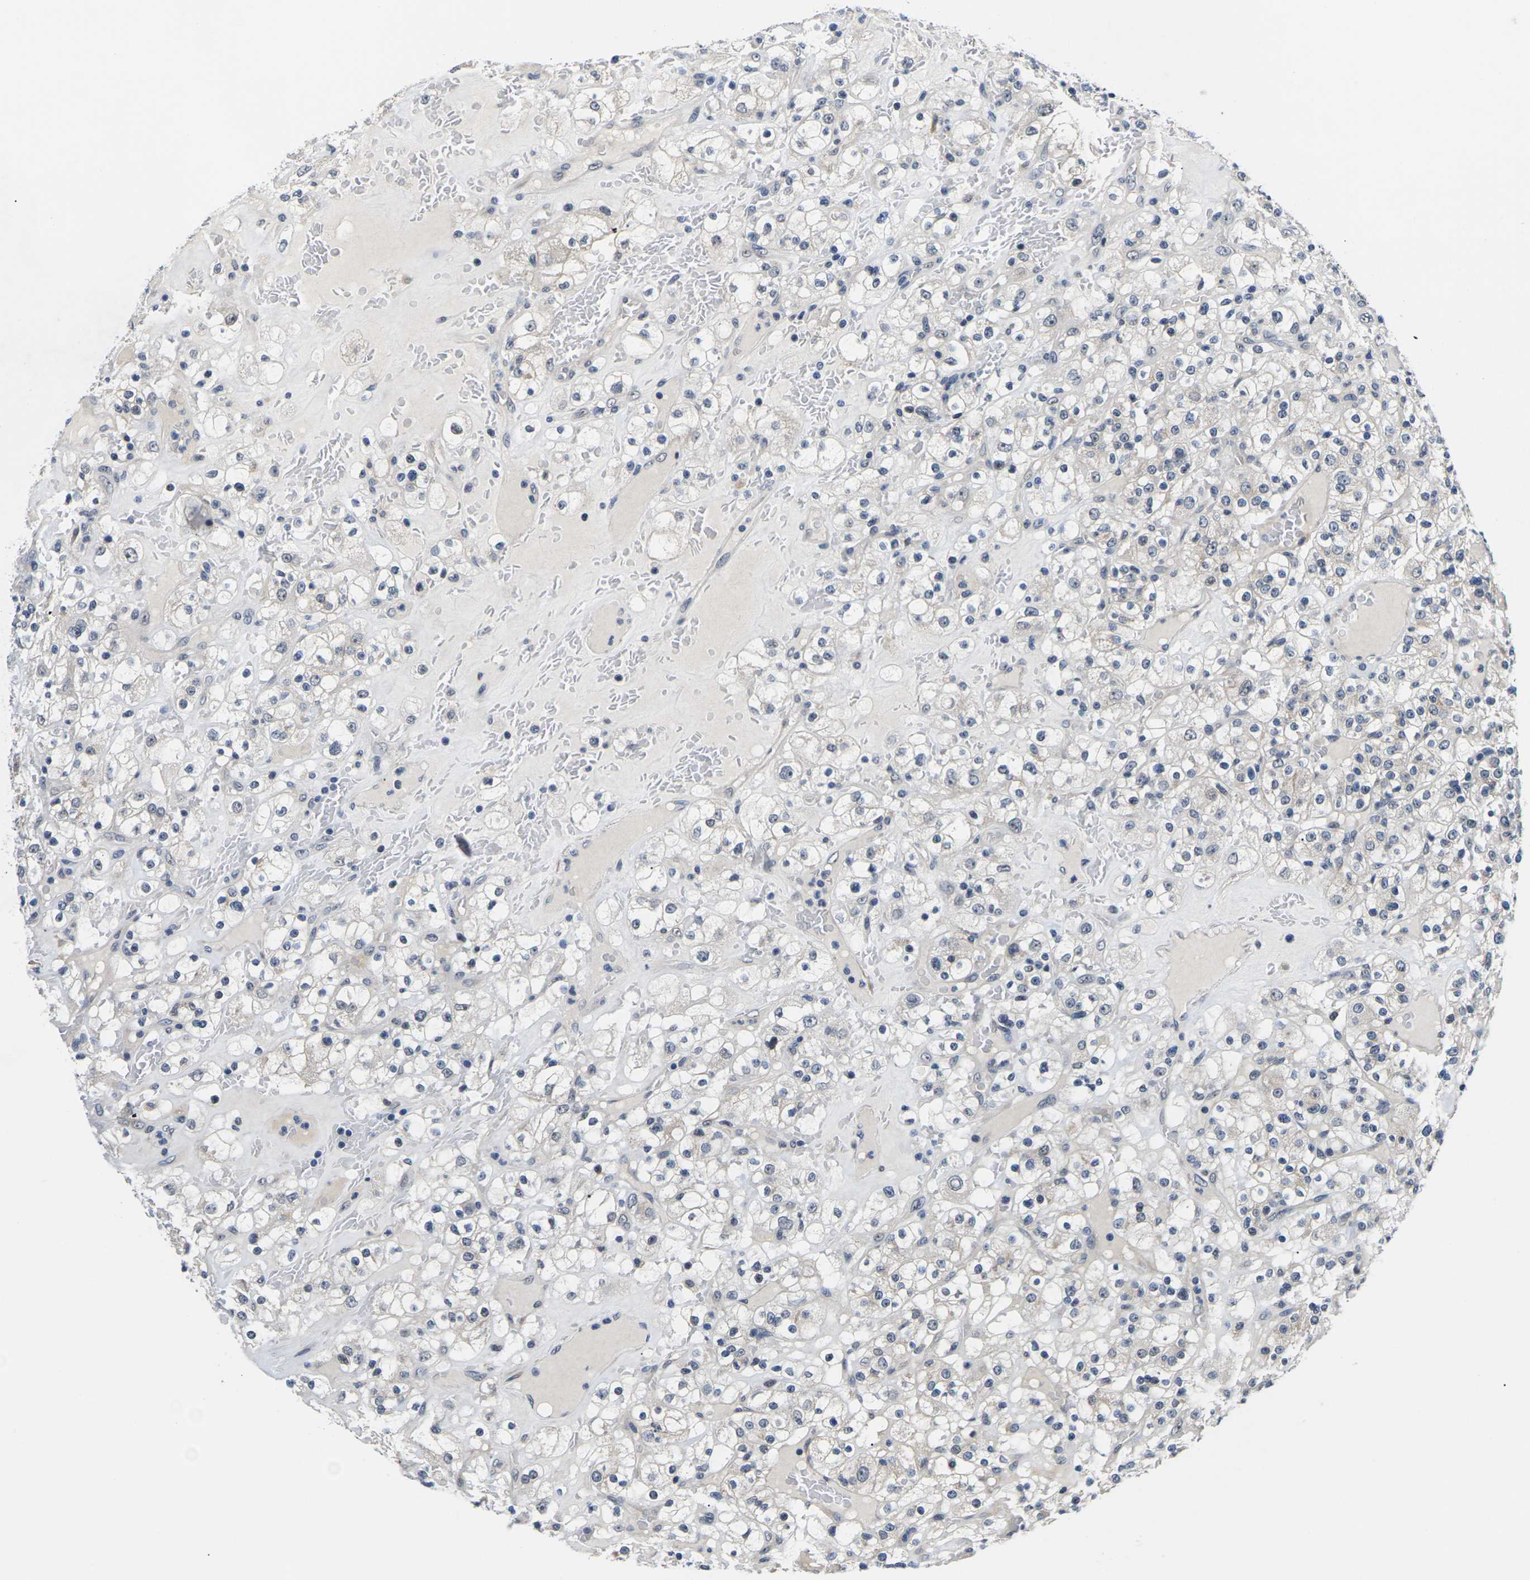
{"staining": {"intensity": "negative", "quantity": "none", "location": "none"}, "tissue": "renal cancer", "cell_type": "Tumor cells", "image_type": "cancer", "snomed": [{"axis": "morphology", "description": "Normal tissue, NOS"}, {"axis": "morphology", "description": "Adenocarcinoma, NOS"}, {"axis": "topography", "description": "Kidney"}], "caption": "Immunohistochemistry of human adenocarcinoma (renal) demonstrates no staining in tumor cells.", "gene": "ST6GAL2", "patient": {"sex": "female", "age": 72}}